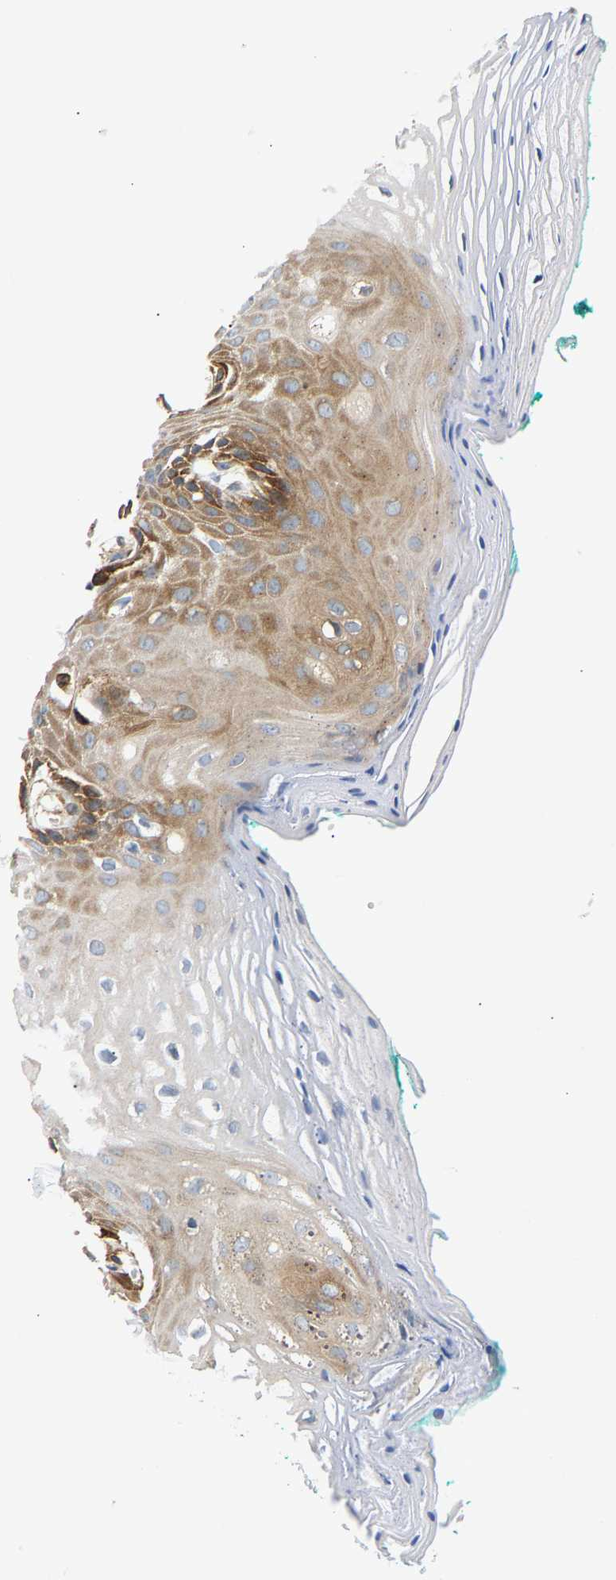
{"staining": {"intensity": "strong", "quantity": "<25%", "location": "cytoplasmic/membranous"}, "tissue": "oral mucosa", "cell_type": "Squamous epithelial cells", "image_type": "normal", "snomed": [{"axis": "morphology", "description": "Normal tissue, NOS"}, {"axis": "topography", "description": "Skeletal muscle"}, {"axis": "topography", "description": "Oral tissue"}, {"axis": "topography", "description": "Peripheral nerve tissue"}], "caption": "Strong cytoplasmic/membranous protein staining is appreciated in about <25% of squamous epithelial cells in oral mucosa. (brown staining indicates protein expression, while blue staining denotes nuclei).", "gene": "PAWR", "patient": {"sex": "female", "age": 84}}